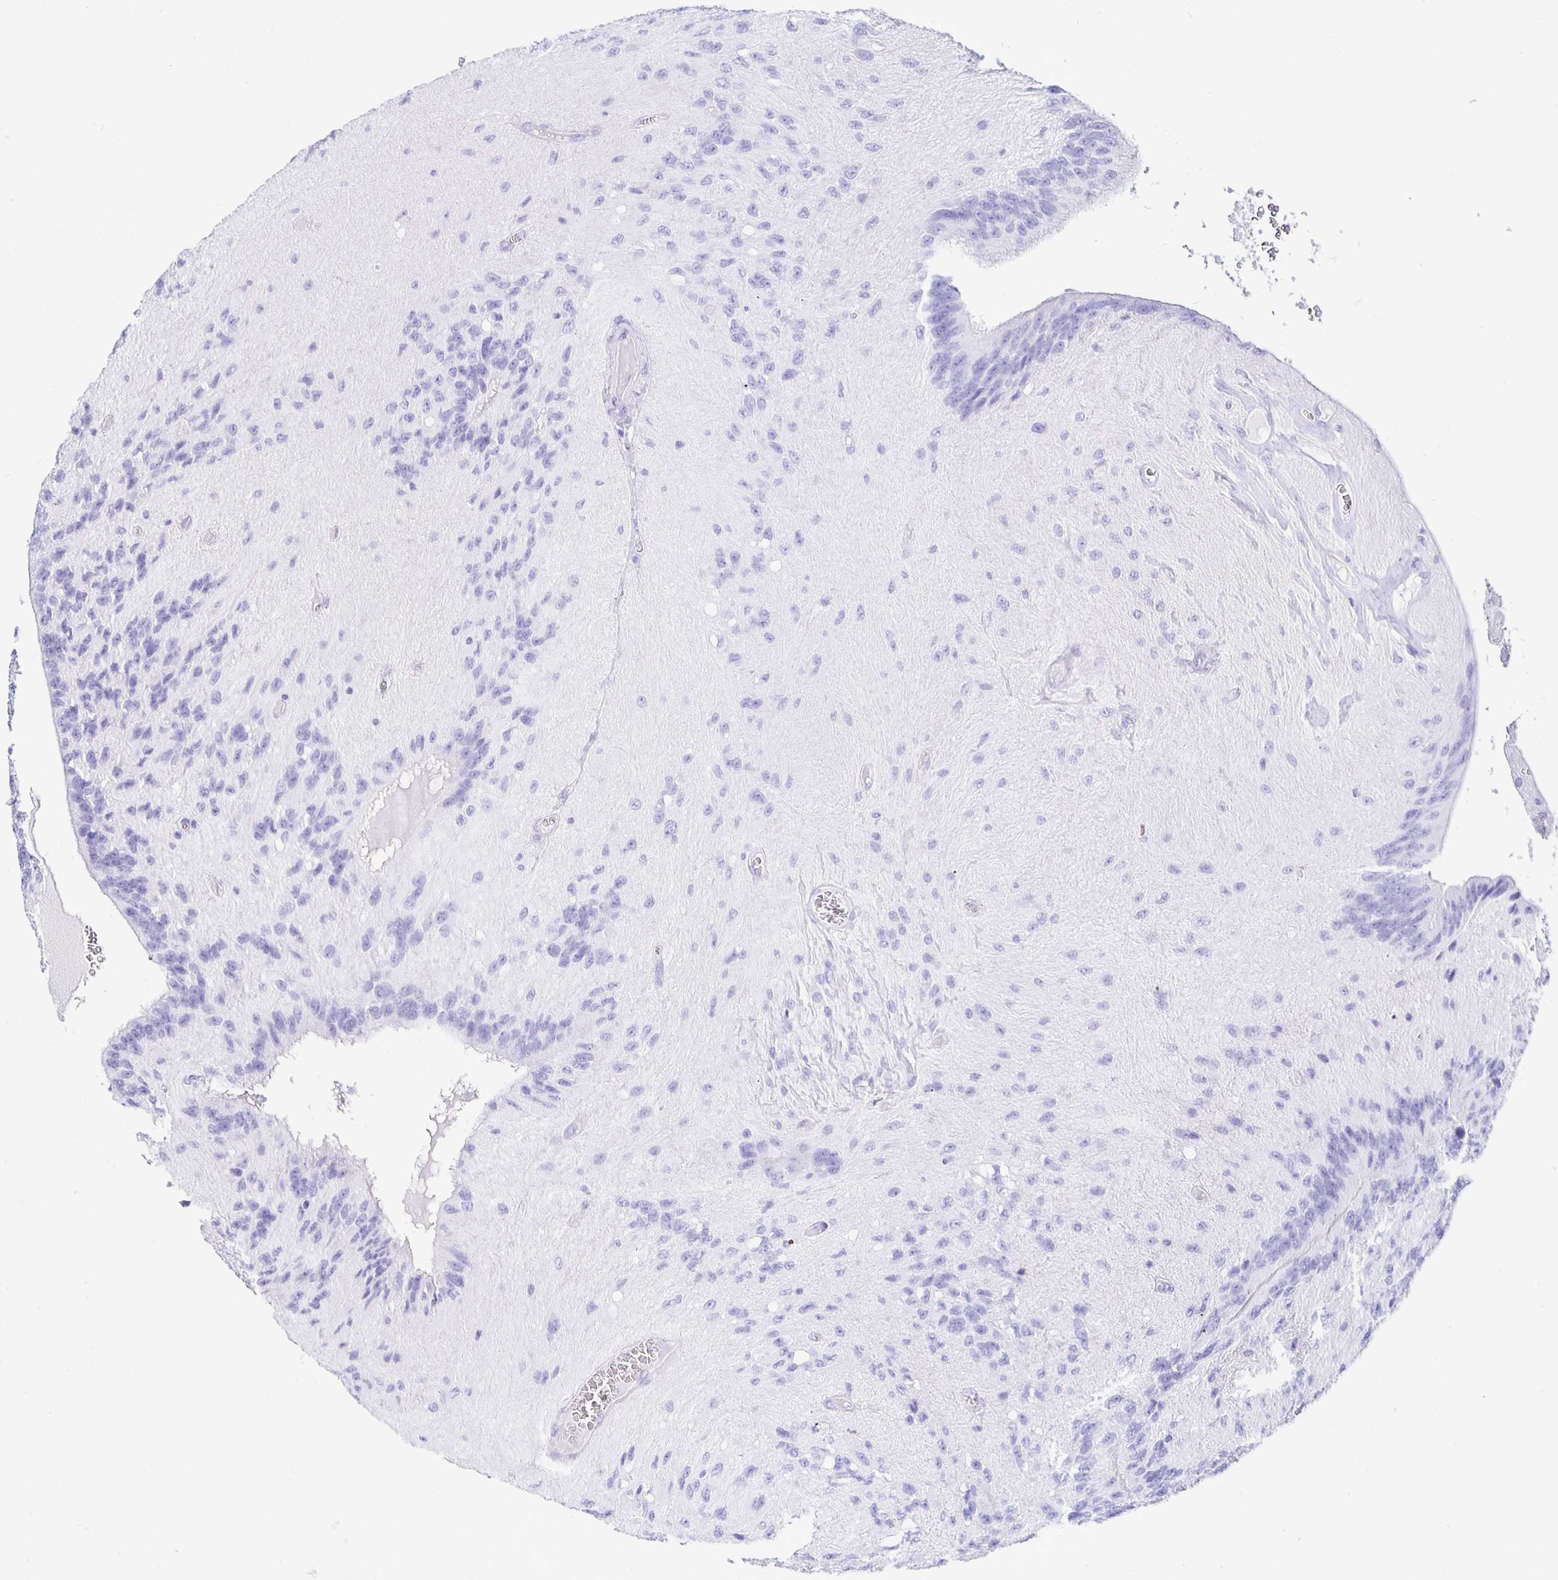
{"staining": {"intensity": "negative", "quantity": "none", "location": "none"}, "tissue": "glioma", "cell_type": "Tumor cells", "image_type": "cancer", "snomed": [{"axis": "morphology", "description": "Glioma, malignant, Low grade"}, {"axis": "topography", "description": "Brain"}], "caption": "An image of human malignant glioma (low-grade) is negative for staining in tumor cells.", "gene": "UMOD", "patient": {"sex": "male", "age": 31}}